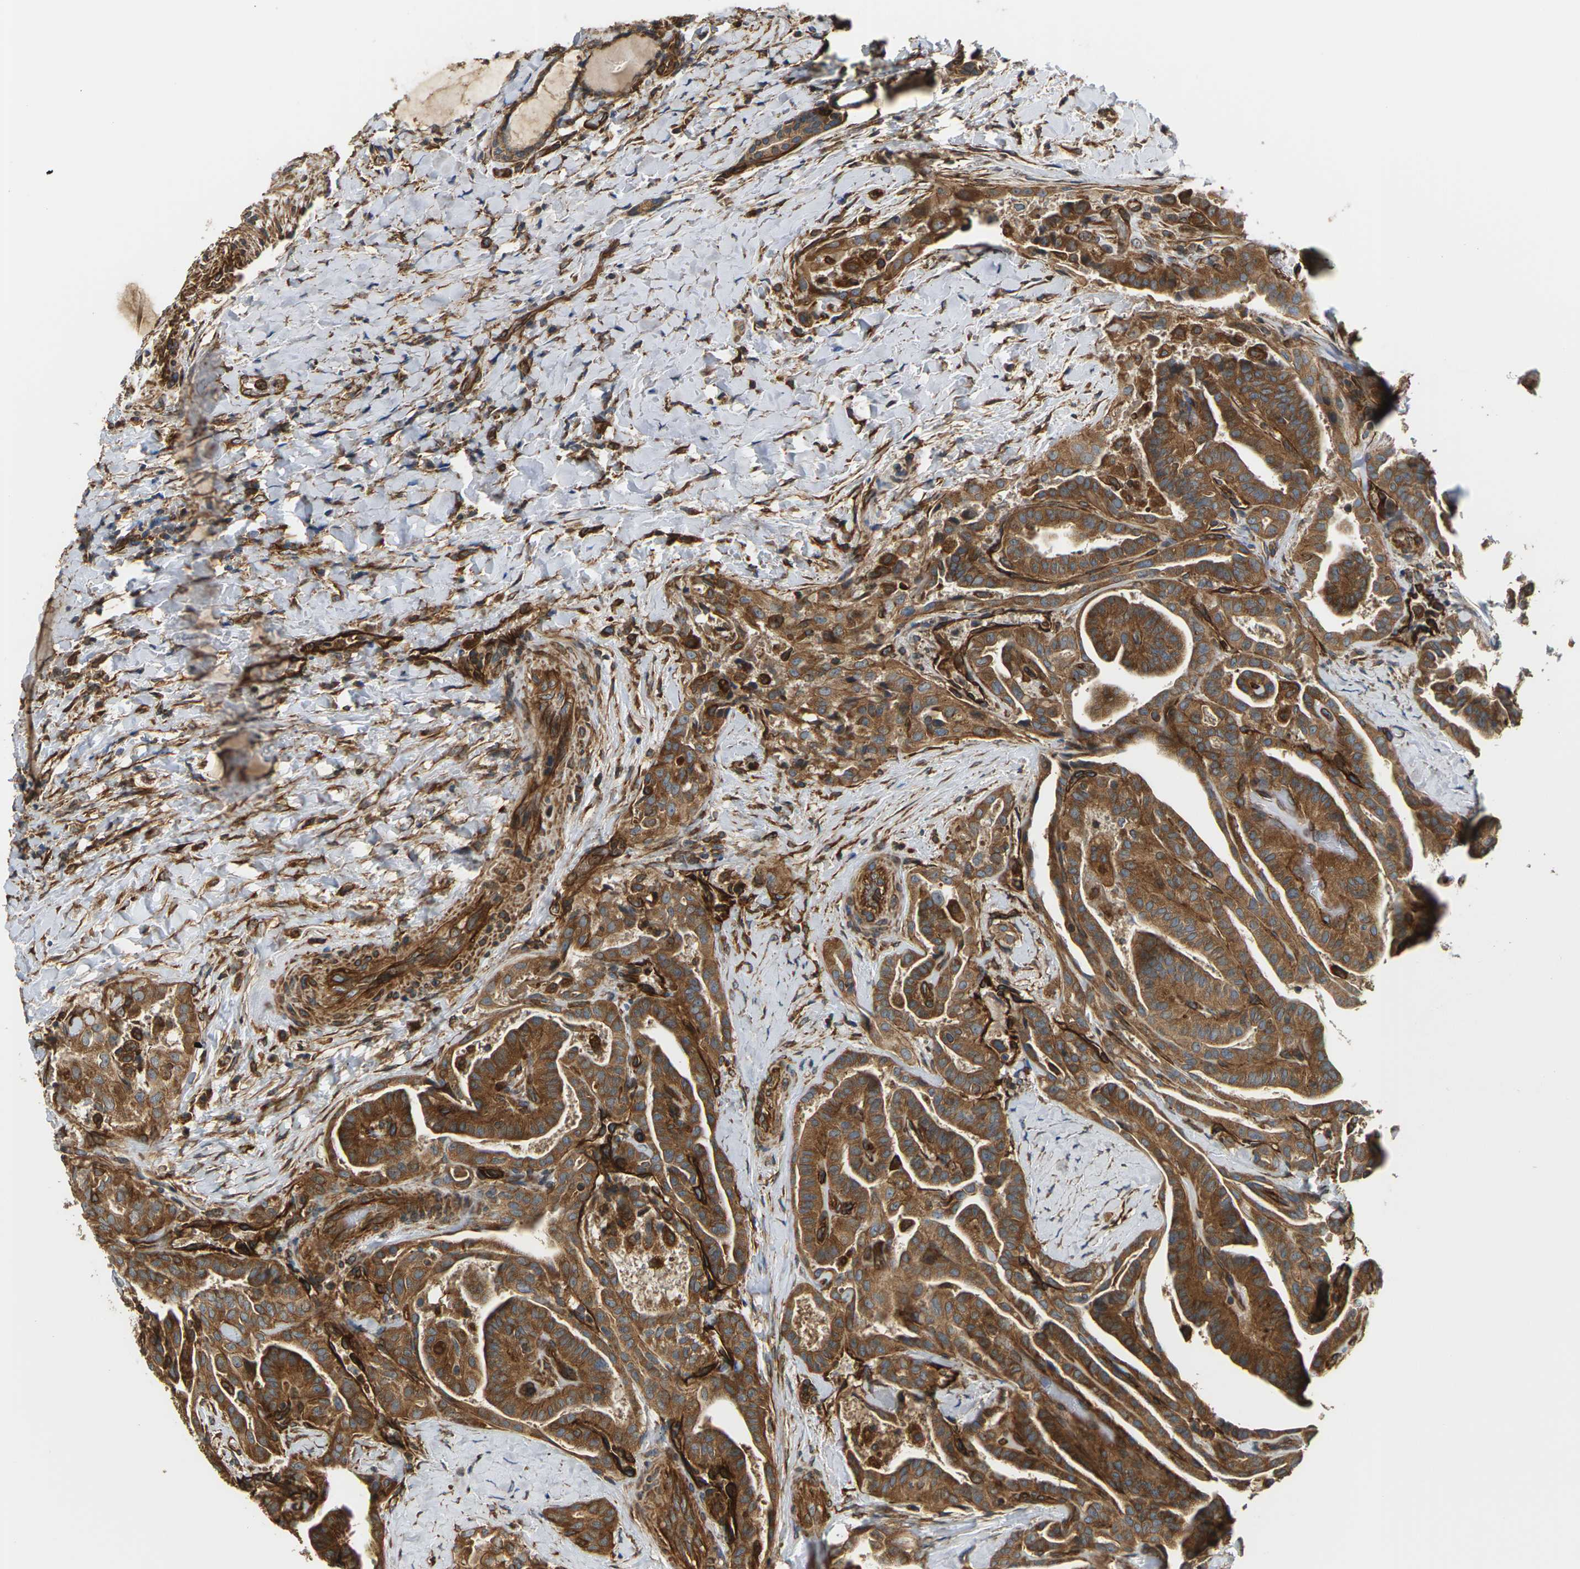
{"staining": {"intensity": "strong", "quantity": ">75%", "location": "cytoplasmic/membranous"}, "tissue": "thyroid cancer", "cell_type": "Tumor cells", "image_type": "cancer", "snomed": [{"axis": "morphology", "description": "Papillary adenocarcinoma, NOS"}, {"axis": "topography", "description": "Thyroid gland"}], "caption": "Brown immunohistochemical staining in papillary adenocarcinoma (thyroid) reveals strong cytoplasmic/membranous positivity in approximately >75% of tumor cells.", "gene": "PCDHB4", "patient": {"sex": "male", "age": 77}}